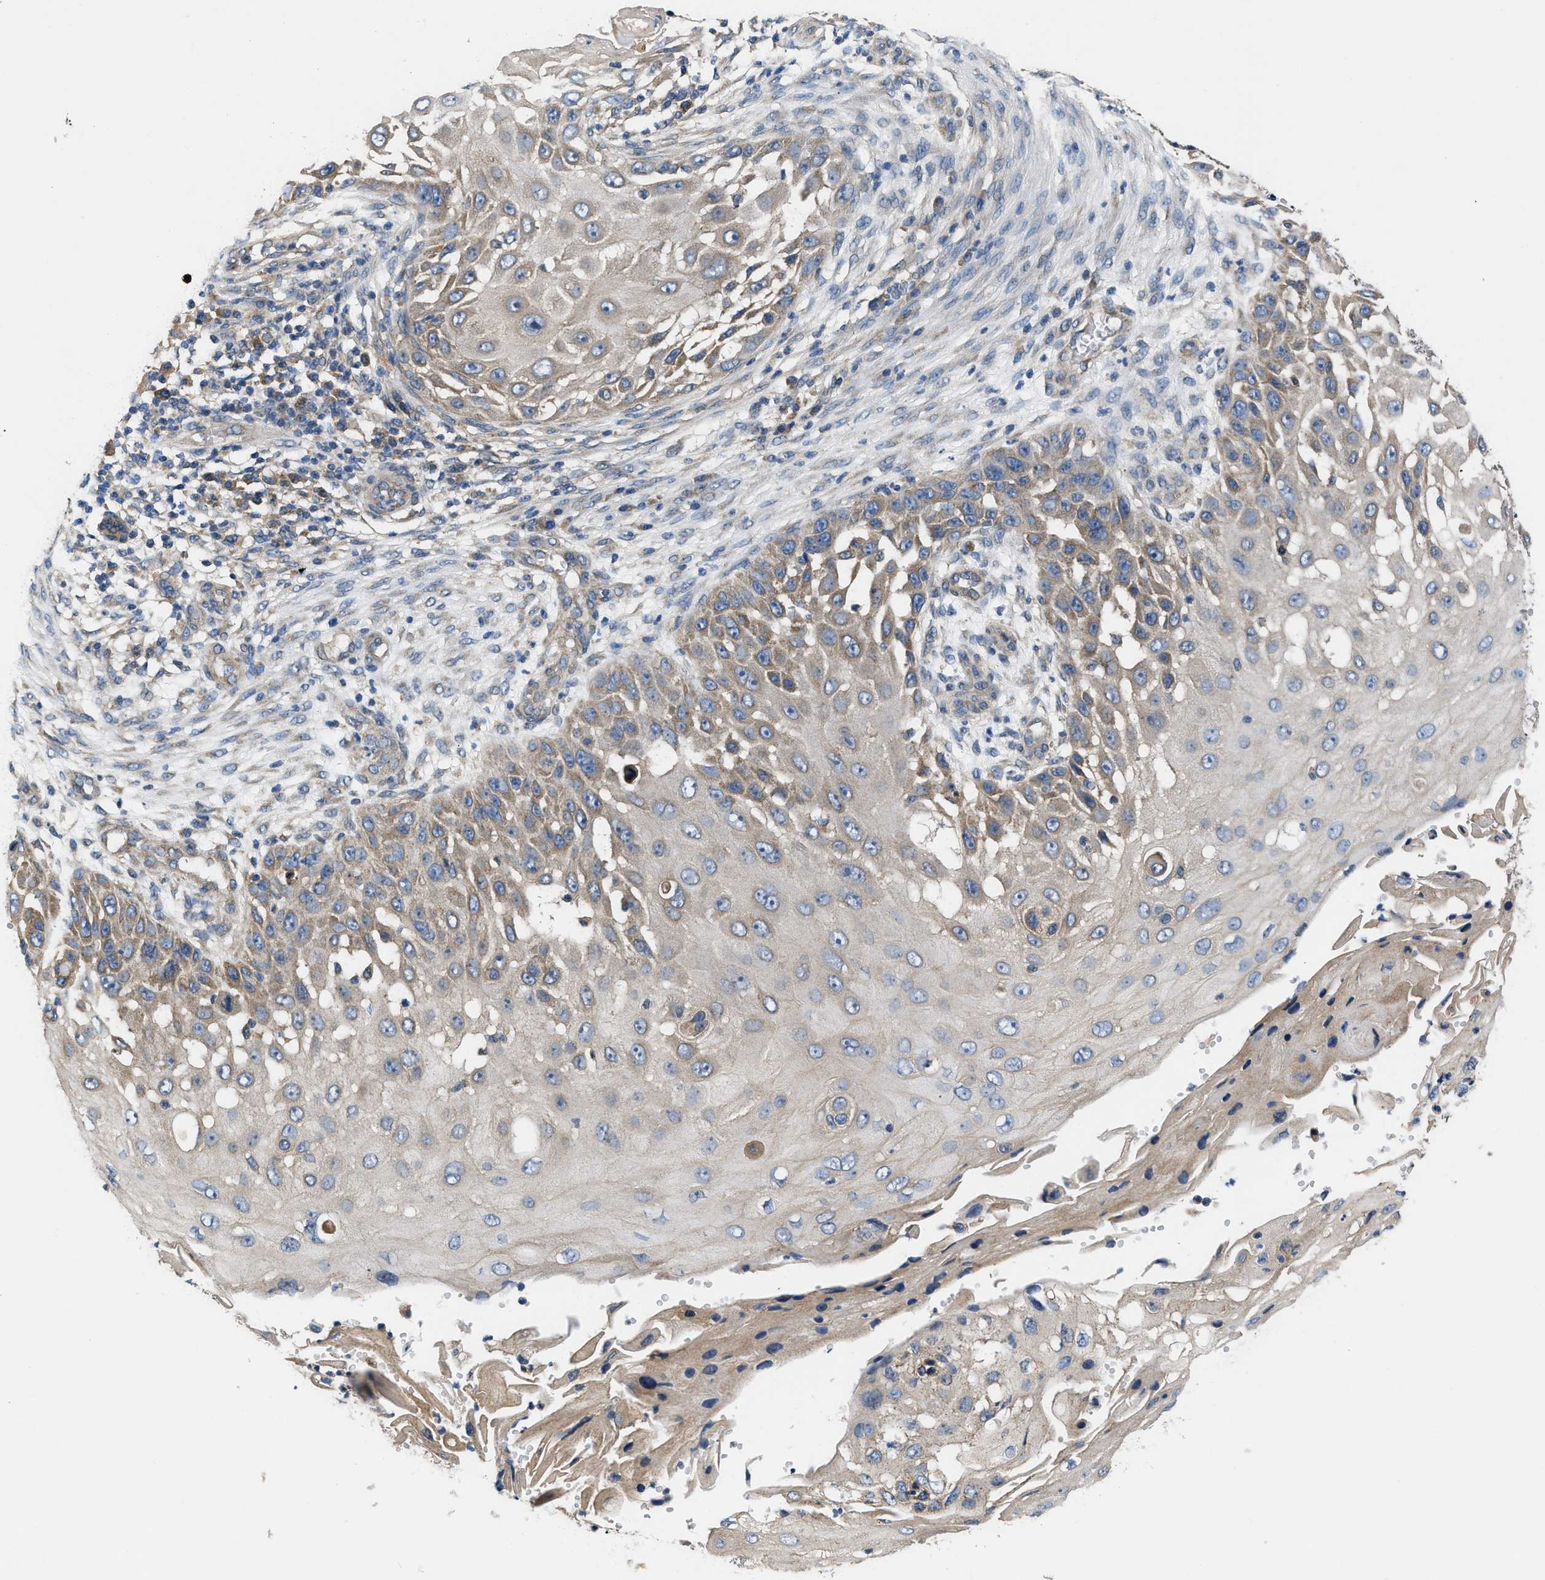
{"staining": {"intensity": "weak", "quantity": ">75%", "location": "cytoplasmic/membranous"}, "tissue": "skin cancer", "cell_type": "Tumor cells", "image_type": "cancer", "snomed": [{"axis": "morphology", "description": "Squamous cell carcinoma, NOS"}, {"axis": "topography", "description": "Skin"}], "caption": "Brown immunohistochemical staining in human skin cancer shows weak cytoplasmic/membranous staining in approximately >75% of tumor cells.", "gene": "CEP128", "patient": {"sex": "female", "age": 44}}